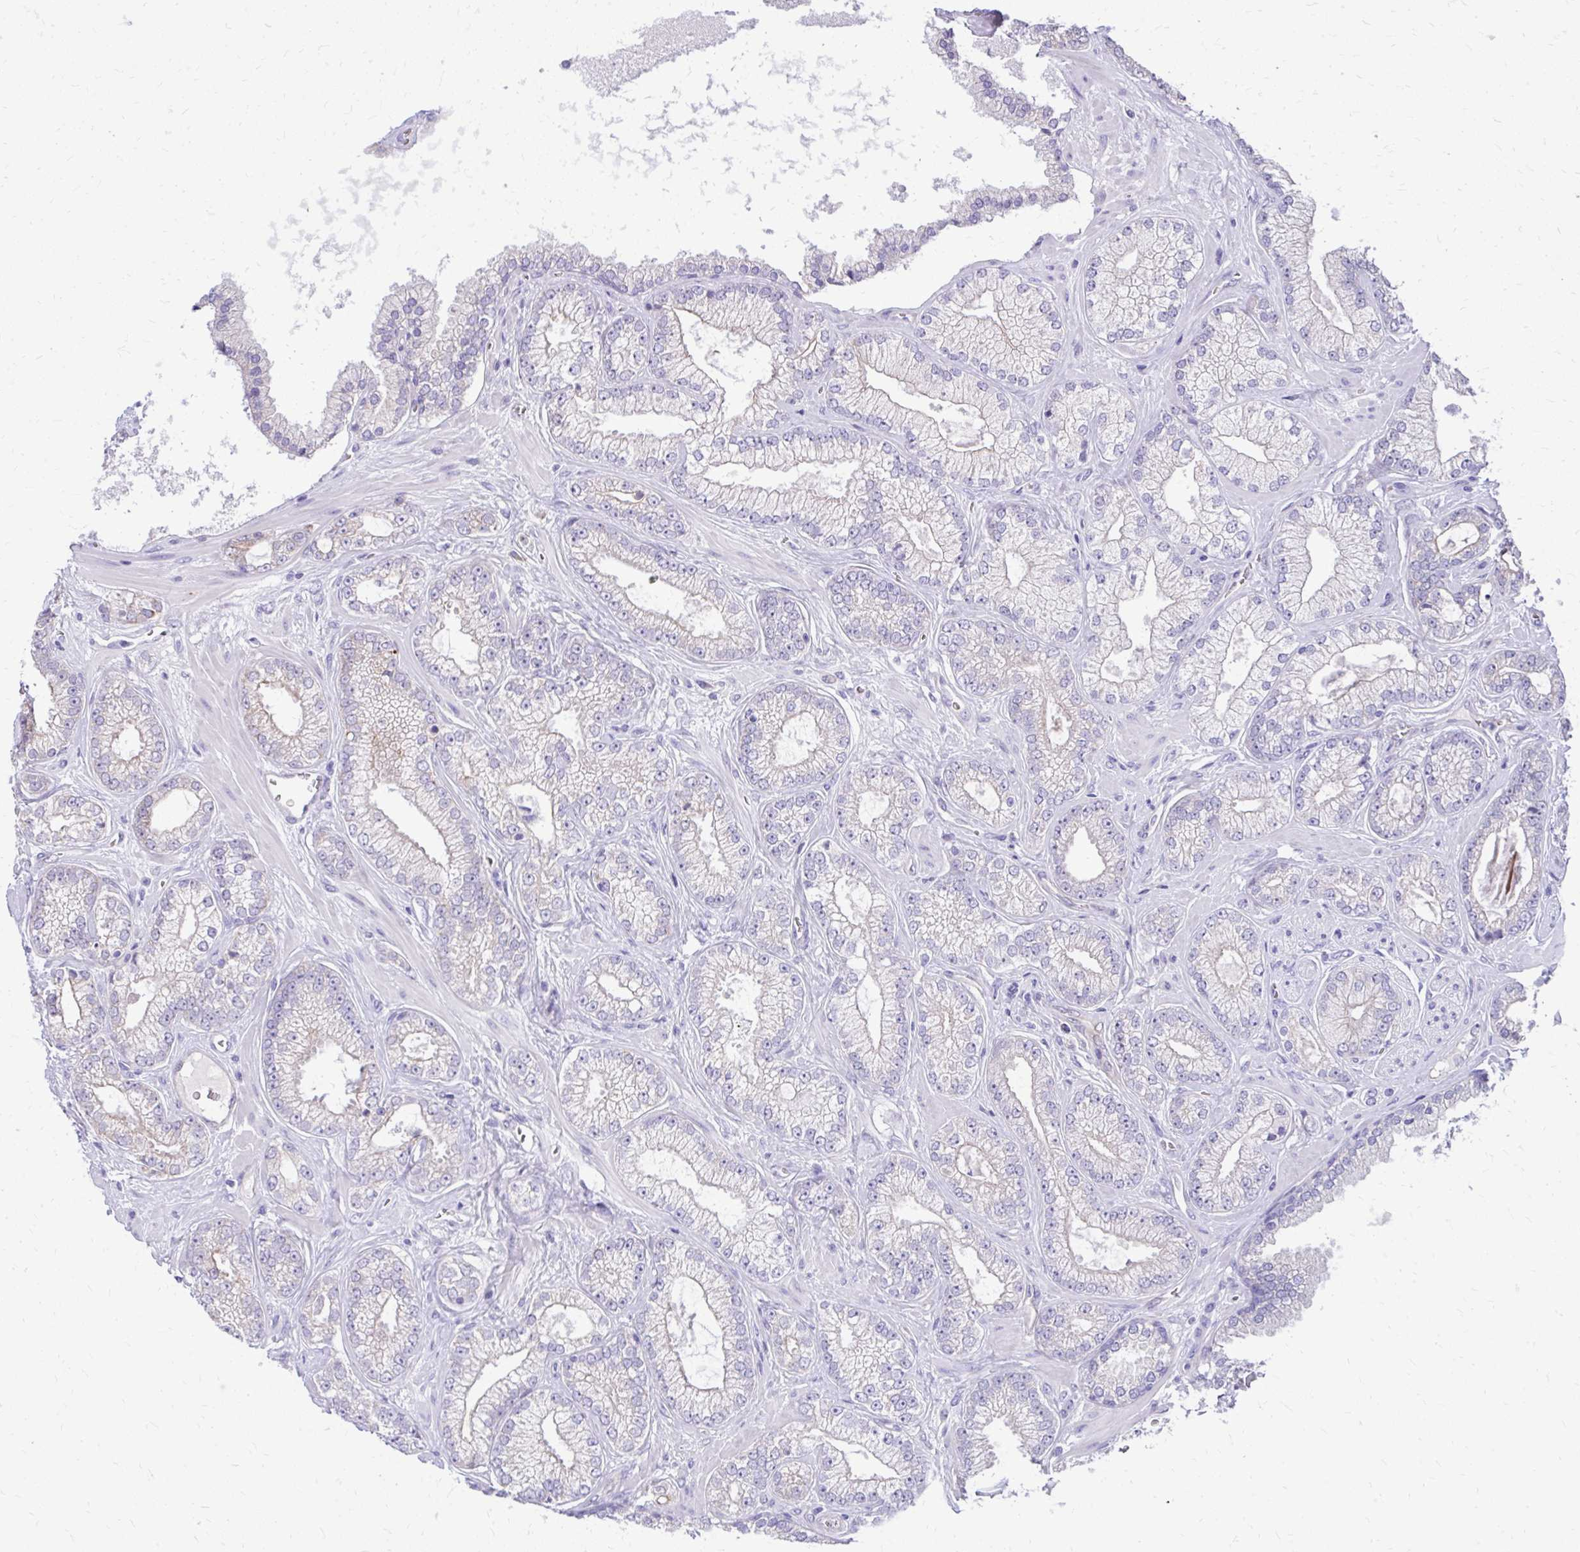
{"staining": {"intensity": "negative", "quantity": "none", "location": "none"}, "tissue": "prostate cancer", "cell_type": "Tumor cells", "image_type": "cancer", "snomed": [{"axis": "morphology", "description": "Adenocarcinoma, High grade"}, {"axis": "topography", "description": "Prostate"}], "caption": "An IHC image of prostate cancer (adenocarcinoma (high-grade)) is shown. There is no staining in tumor cells of prostate cancer (adenocarcinoma (high-grade)).", "gene": "NNMT", "patient": {"sex": "male", "age": 66}}